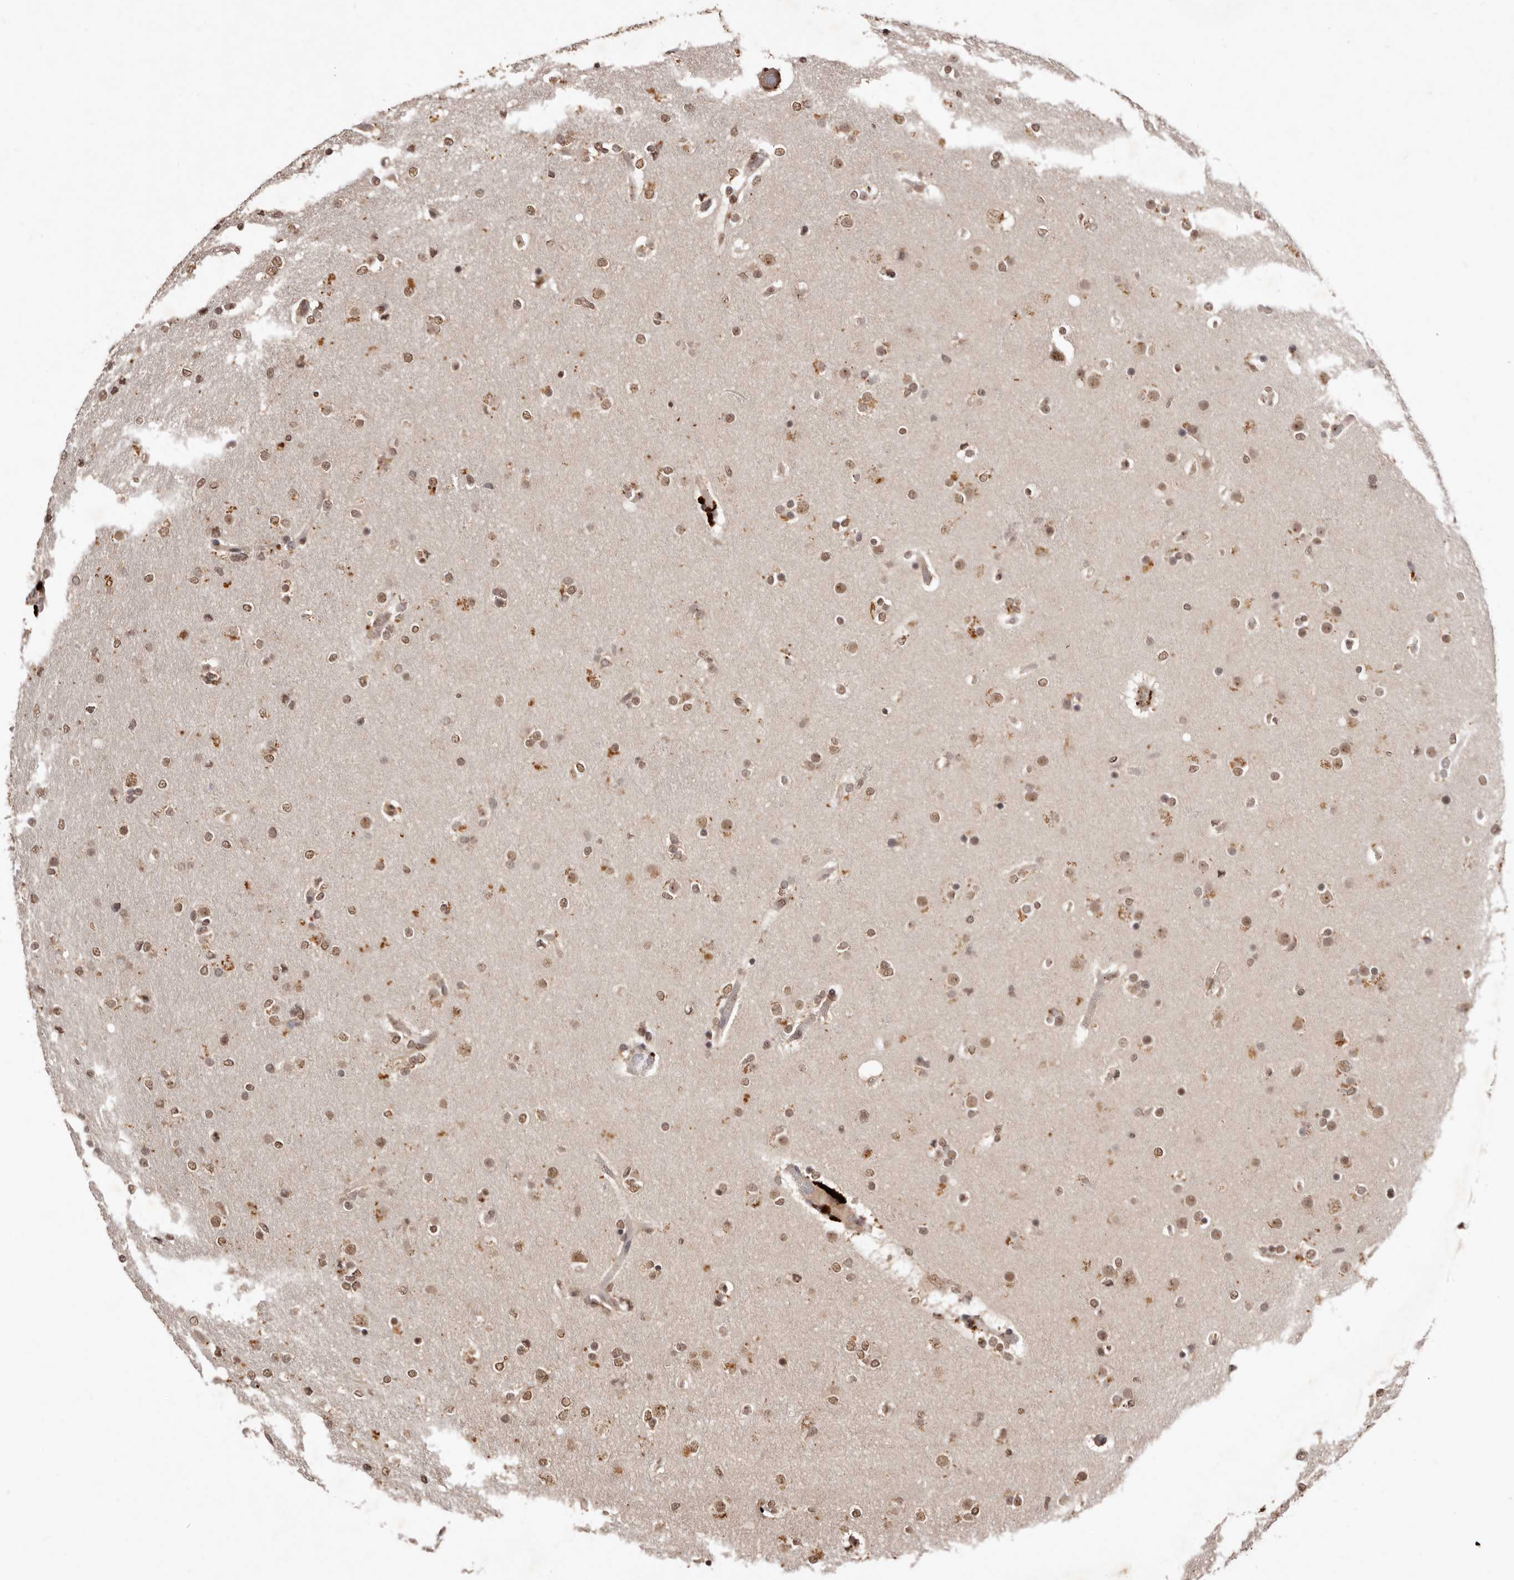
{"staining": {"intensity": "moderate", "quantity": ">75%", "location": "cytoplasmic/membranous,nuclear"}, "tissue": "glioma", "cell_type": "Tumor cells", "image_type": "cancer", "snomed": [{"axis": "morphology", "description": "Glioma, malignant, High grade"}, {"axis": "topography", "description": "Cerebral cortex"}], "caption": "There is medium levels of moderate cytoplasmic/membranous and nuclear positivity in tumor cells of glioma, as demonstrated by immunohistochemical staining (brown color).", "gene": "NOTCH1", "patient": {"sex": "female", "age": 36}}